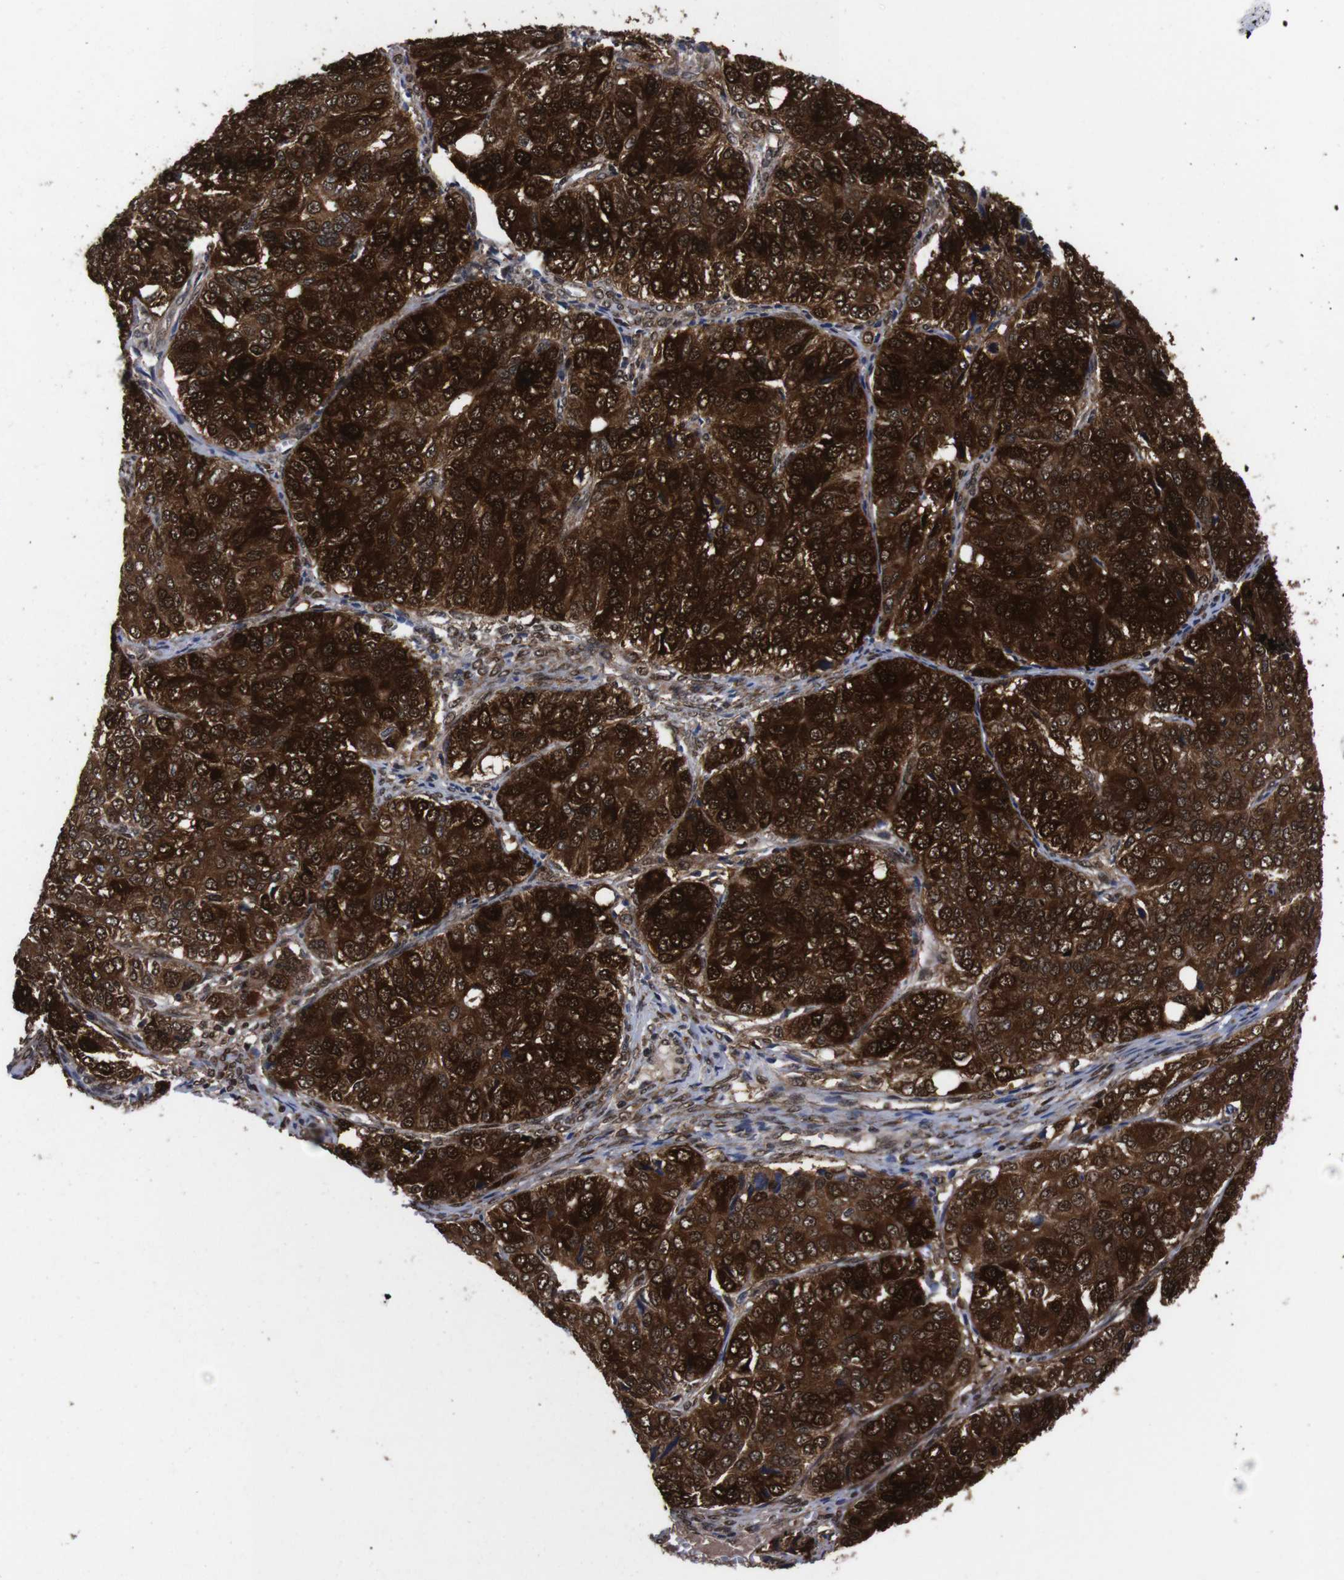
{"staining": {"intensity": "strong", "quantity": ">75%", "location": "cytoplasmic/membranous,nuclear"}, "tissue": "ovarian cancer", "cell_type": "Tumor cells", "image_type": "cancer", "snomed": [{"axis": "morphology", "description": "Carcinoma, endometroid"}, {"axis": "topography", "description": "Ovary"}], "caption": "A histopathology image showing strong cytoplasmic/membranous and nuclear expression in about >75% of tumor cells in ovarian cancer (endometroid carcinoma), as visualized by brown immunohistochemical staining.", "gene": "UBQLN2", "patient": {"sex": "female", "age": 51}}